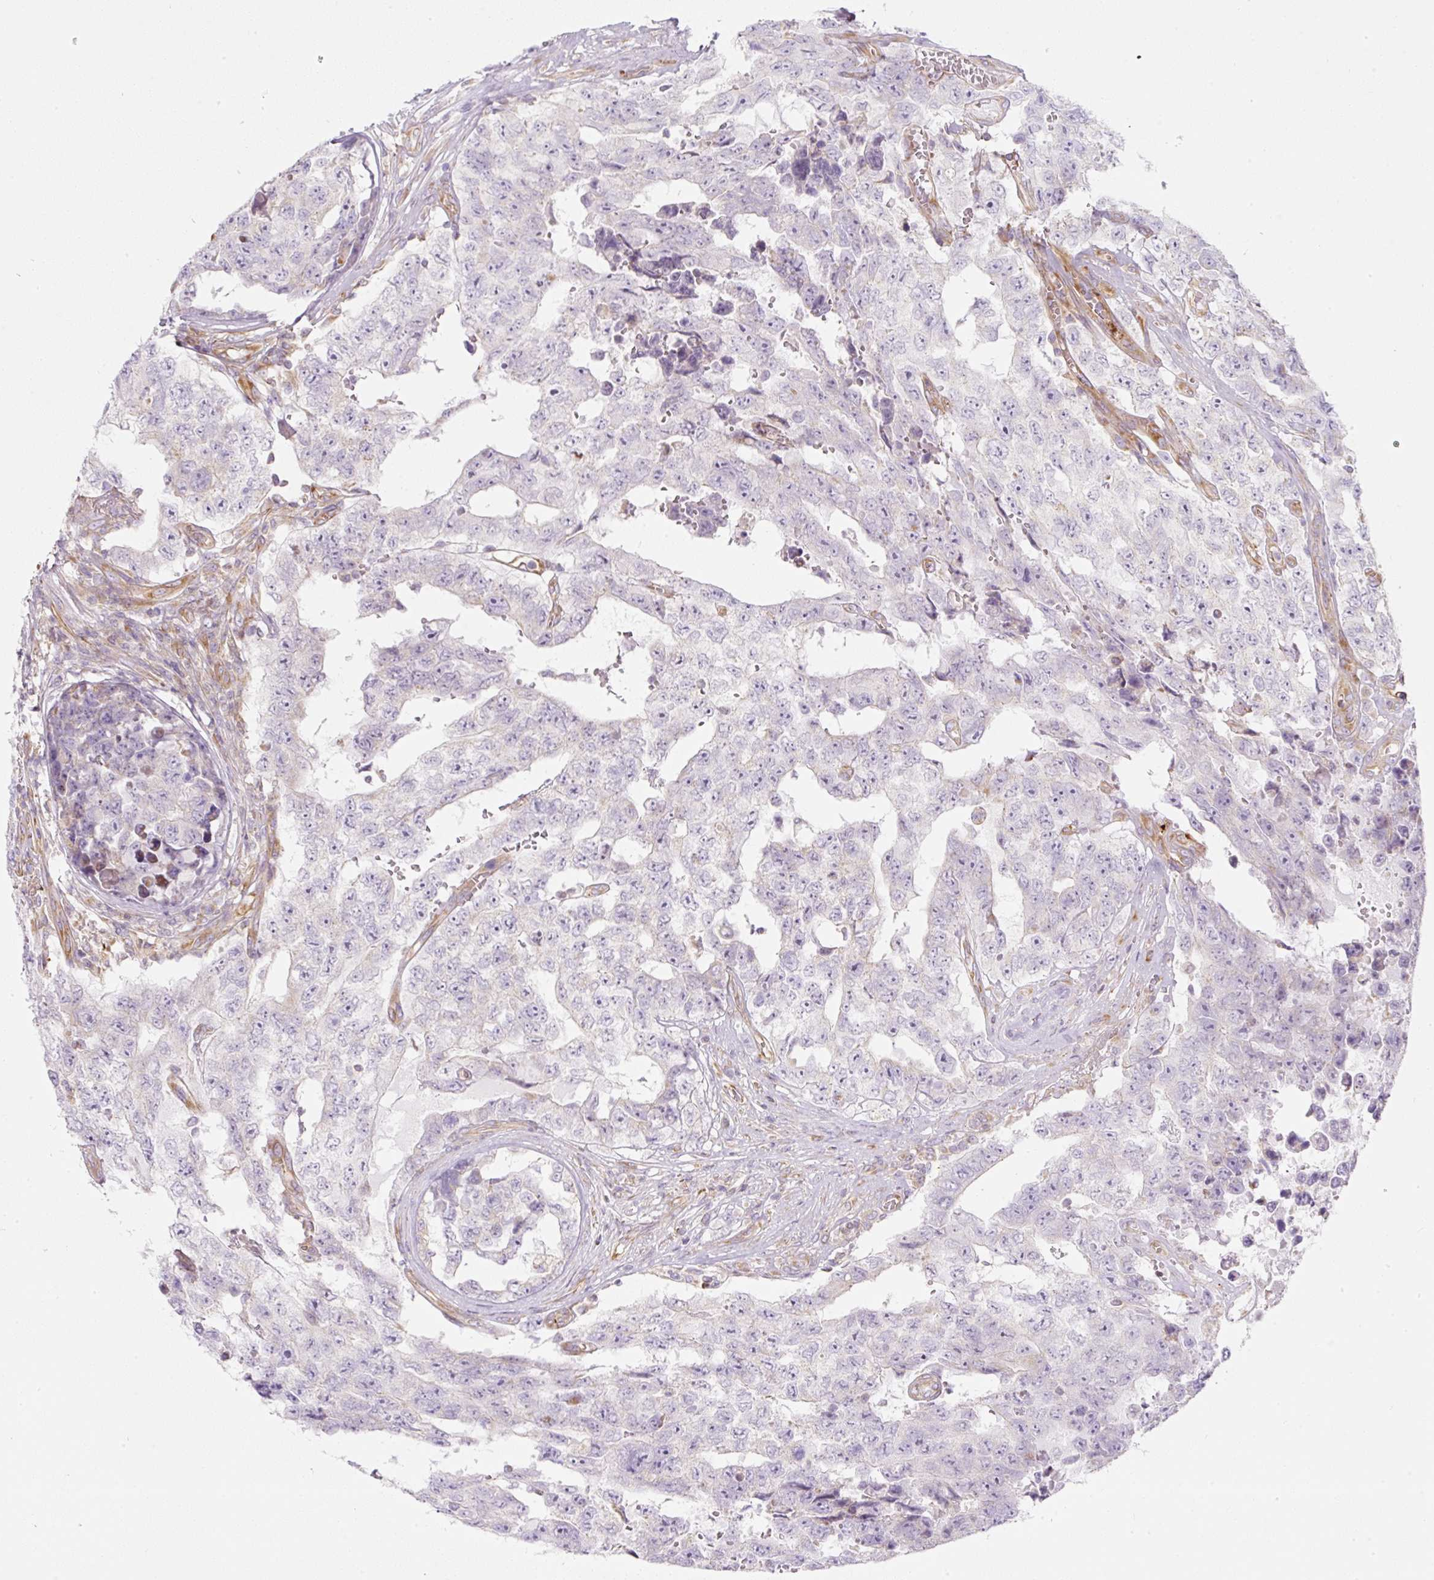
{"staining": {"intensity": "negative", "quantity": "none", "location": "none"}, "tissue": "testis cancer", "cell_type": "Tumor cells", "image_type": "cancer", "snomed": [{"axis": "morphology", "description": "Normal tissue, NOS"}, {"axis": "morphology", "description": "Carcinoma, Embryonal, NOS"}, {"axis": "topography", "description": "Testis"}, {"axis": "topography", "description": "Epididymis"}], "caption": "DAB (3,3'-diaminobenzidine) immunohistochemical staining of human embryonal carcinoma (testis) displays no significant staining in tumor cells. The staining was performed using DAB (3,3'-diaminobenzidine) to visualize the protein expression in brown, while the nuclei were stained in blue with hematoxylin (Magnification: 20x).", "gene": "ERAP2", "patient": {"sex": "male", "age": 25}}